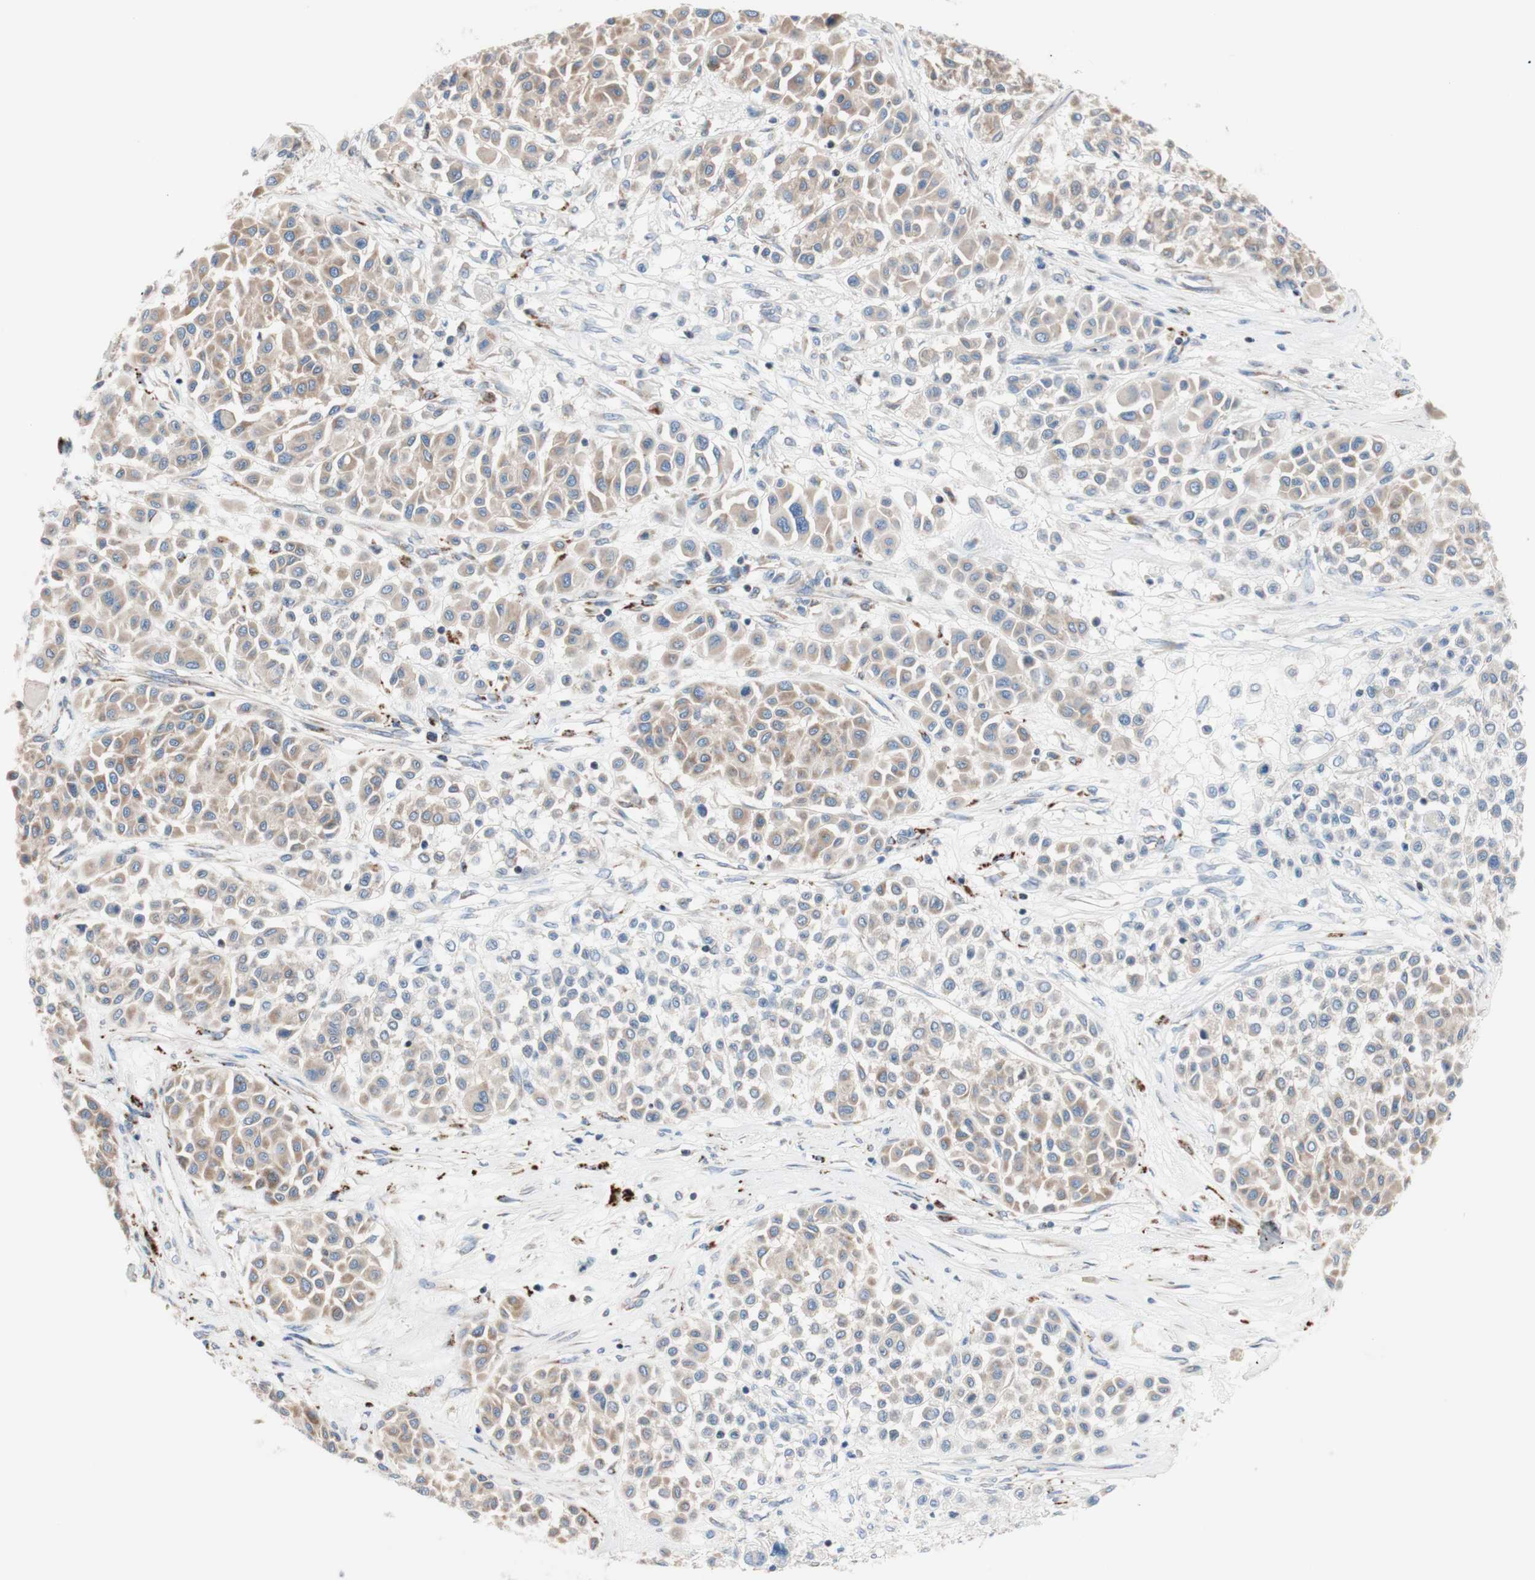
{"staining": {"intensity": "moderate", "quantity": "25%-75%", "location": "cytoplasmic/membranous"}, "tissue": "melanoma", "cell_type": "Tumor cells", "image_type": "cancer", "snomed": [{"axis": "morphology", "description": "Malignant melanoma, Metastatic site"}, {"axis": "topography", "description": "Soft tissue"}], "caption": "Immunohistochemistry (DAB (3,3'-diaminobenzidine)) staining of malignant melanoma (metastatic site) reveals moderate cytoplasmic/membranous protein positivity in approximately 25%-75% of tumor cells.", "gene": "FMR1", "patient": {"sex": "male", "age": 41}}